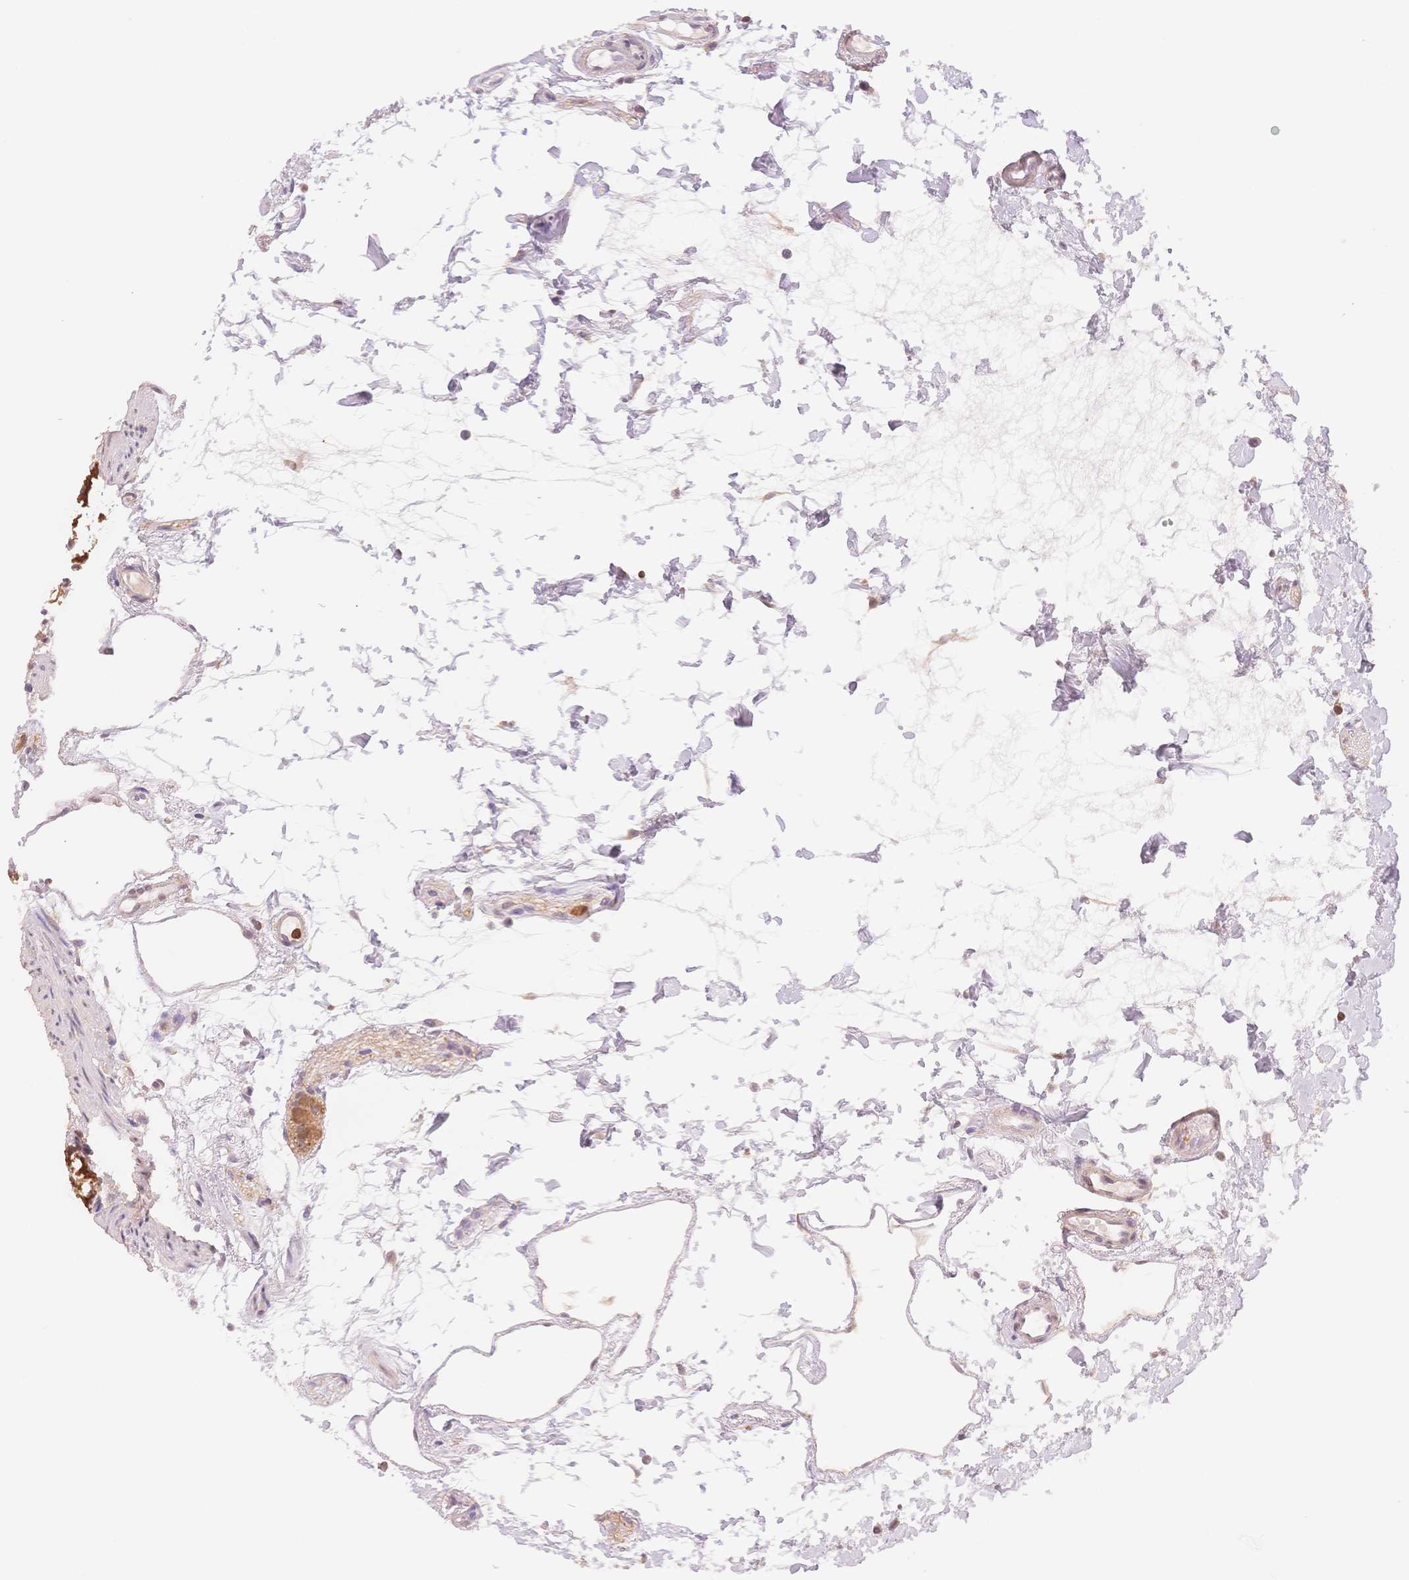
{"staining": {"intensity": "weak", "quantity": "25%-75%", "location": "cytoplasmic/membranous"}, "tissue": "colon", "cell_type": "Endothelial cells", "image_type": "normal", "snomed": [{"axis": "morphology", "description": "Normal tissue, NOS"}, {"axis": "topography", "description": "Colon"}], "caption": "Immunohistochemical staining of unremarkable colon demonstrates low levels of weak cytoplasmic/membranous positivity in about 25%-75% of endothelial cells.", "gene": "STK39", "patient": {"sex": "female", "age": 84}}